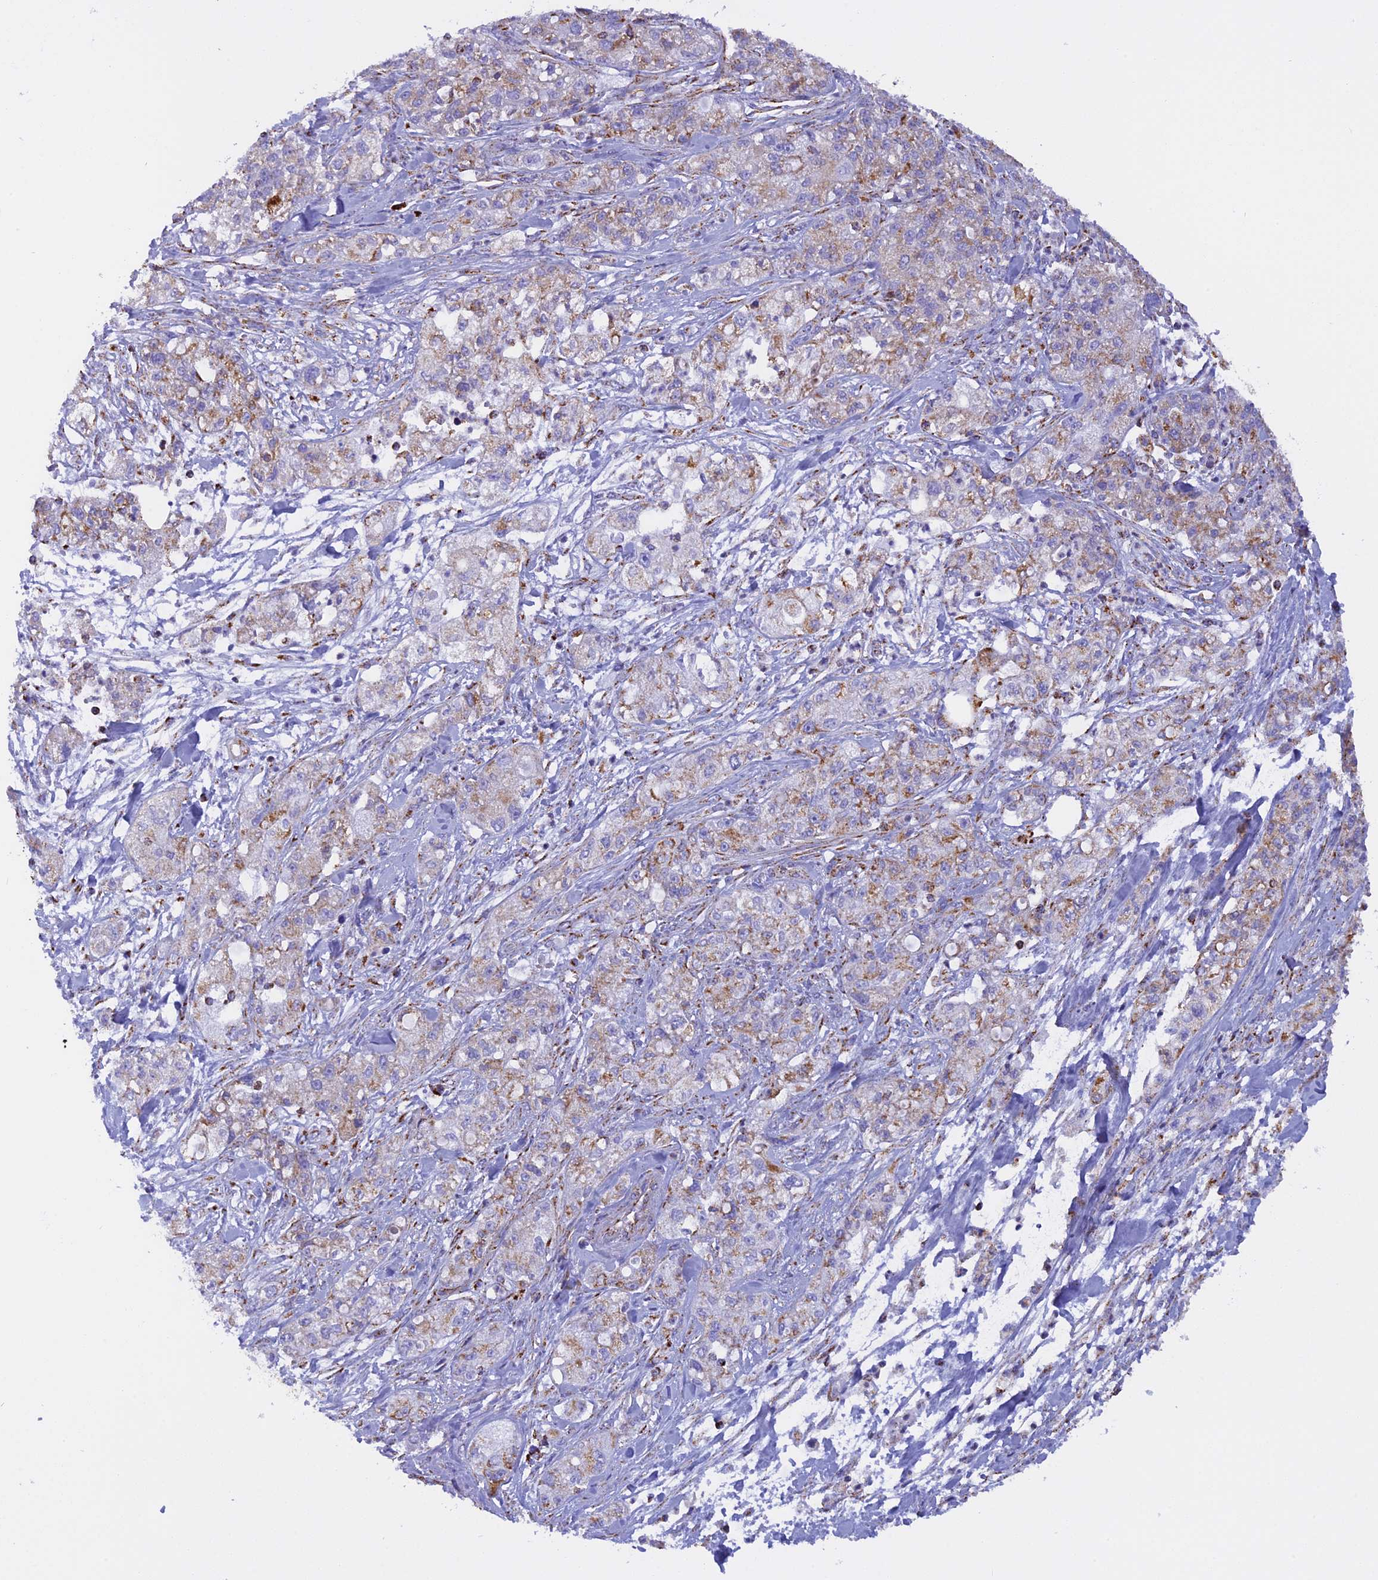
{"staining": {"intensity": "weak", "quantity": "25%-75%", "location": "cytoplasmic/membranous"}, "tissue": "pancreatic cancer", "cell_type": "Tumor cells", "image_type": "cancer", "snomed": [{"axis": "morphology", "description": "Adenocarcinoma, NOS"}, {"axis": "topography", "description": "Pancreas"}], "caption": "Human adenocarcinoma (pancreatic) stained with a protein marker shows weak staining in tumor cells.", "gene": "KCNG1", "patient": {"sex": "female", "age": 78}}